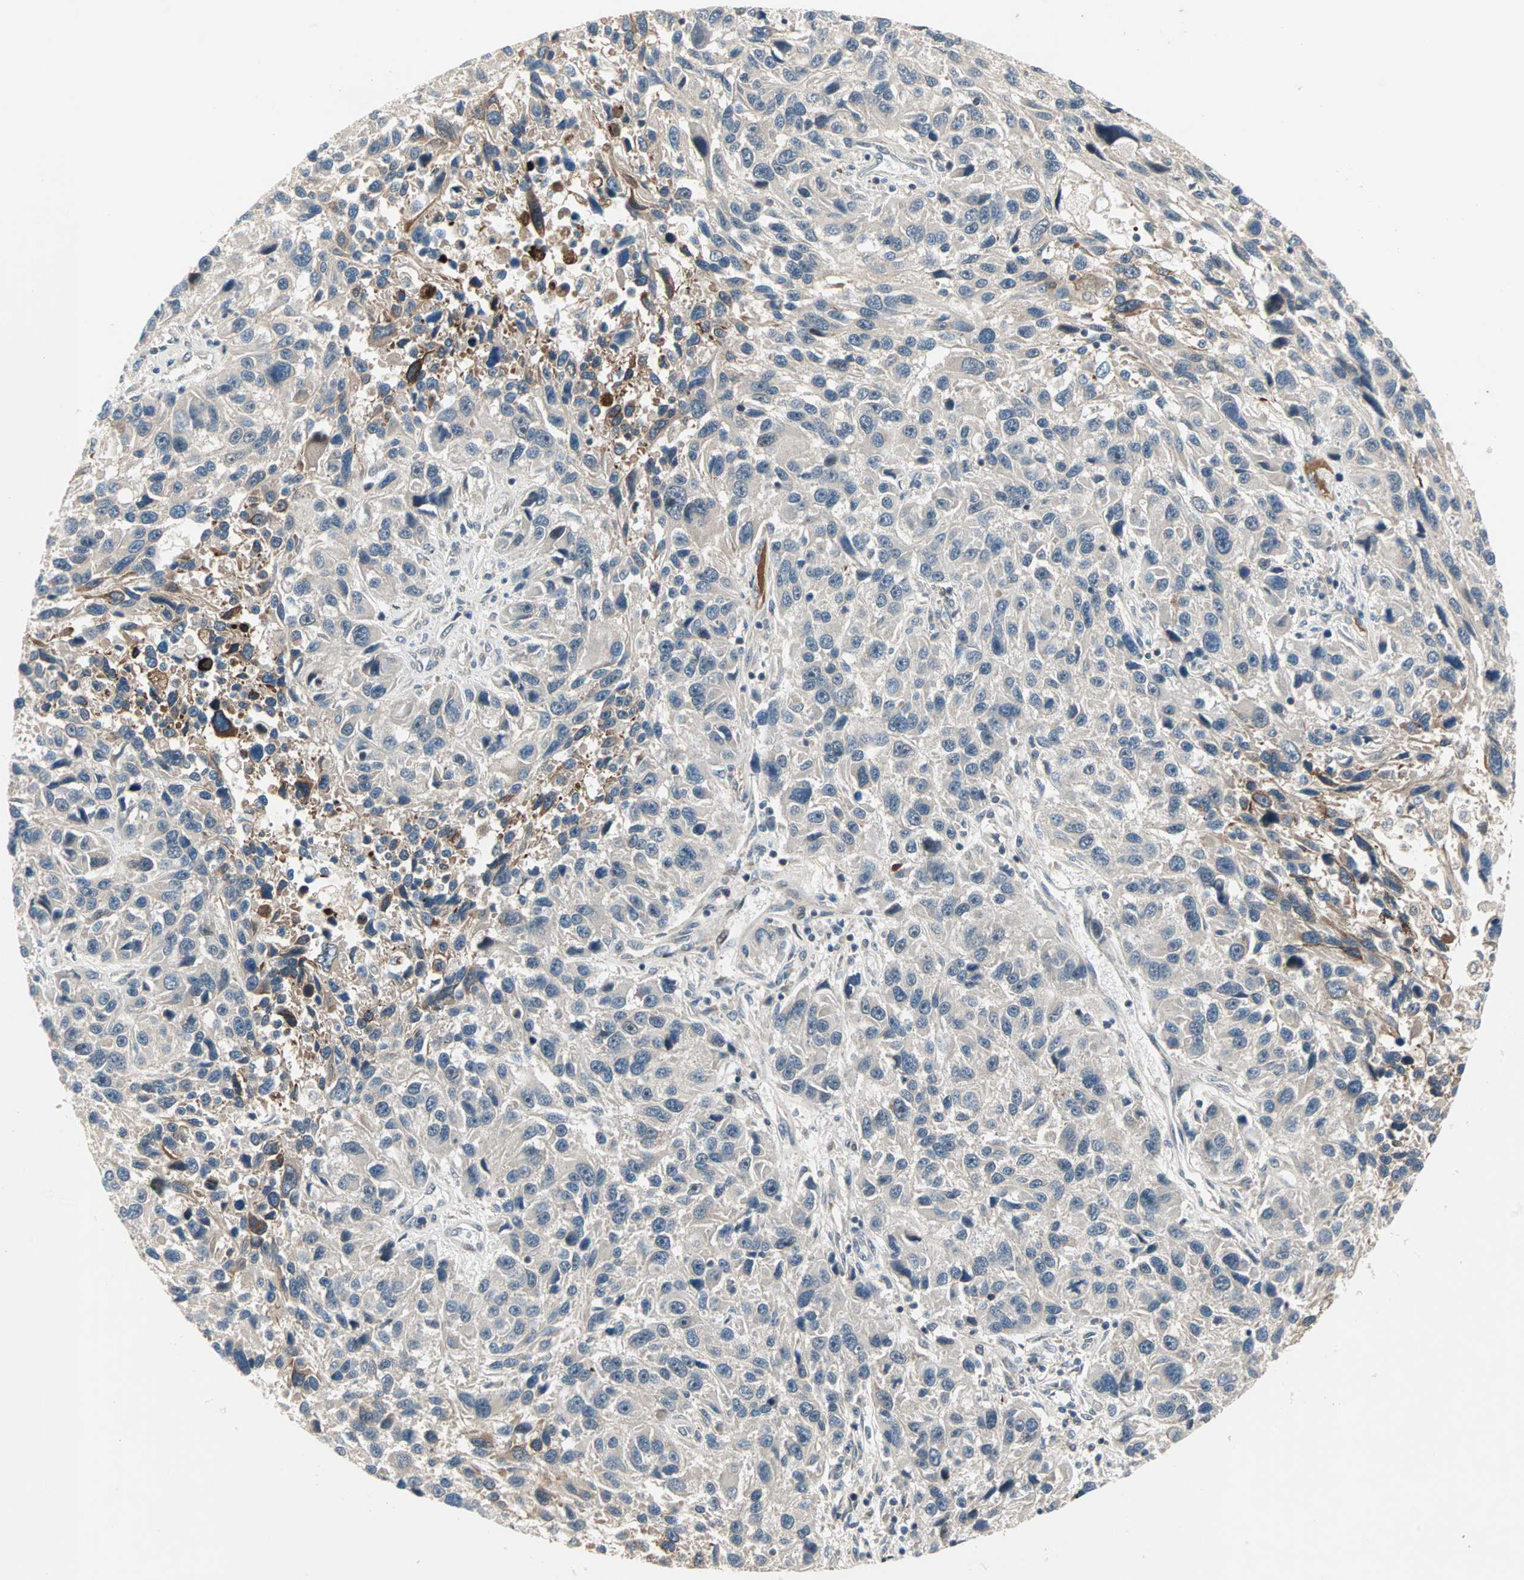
{"staining": {"intensity": "negative", "quantity": "none", "location": "none"}, "tissue": "melanoma", "cell_type": "Tumor cells", "image_type": "cancer", "snomed": [{"axis": "morphology", "description": "Malignant melanoma, NOS"}, {"axis": "topography", "description": "Skin"}], "caption": "IHC of malignant melanoma displays no positivity in tumor cells. (Immunohistochemistry, brightfield microscopy, high magnification).", "gene": "PROS1", "patient": {"sex": "male", "age": 53}}